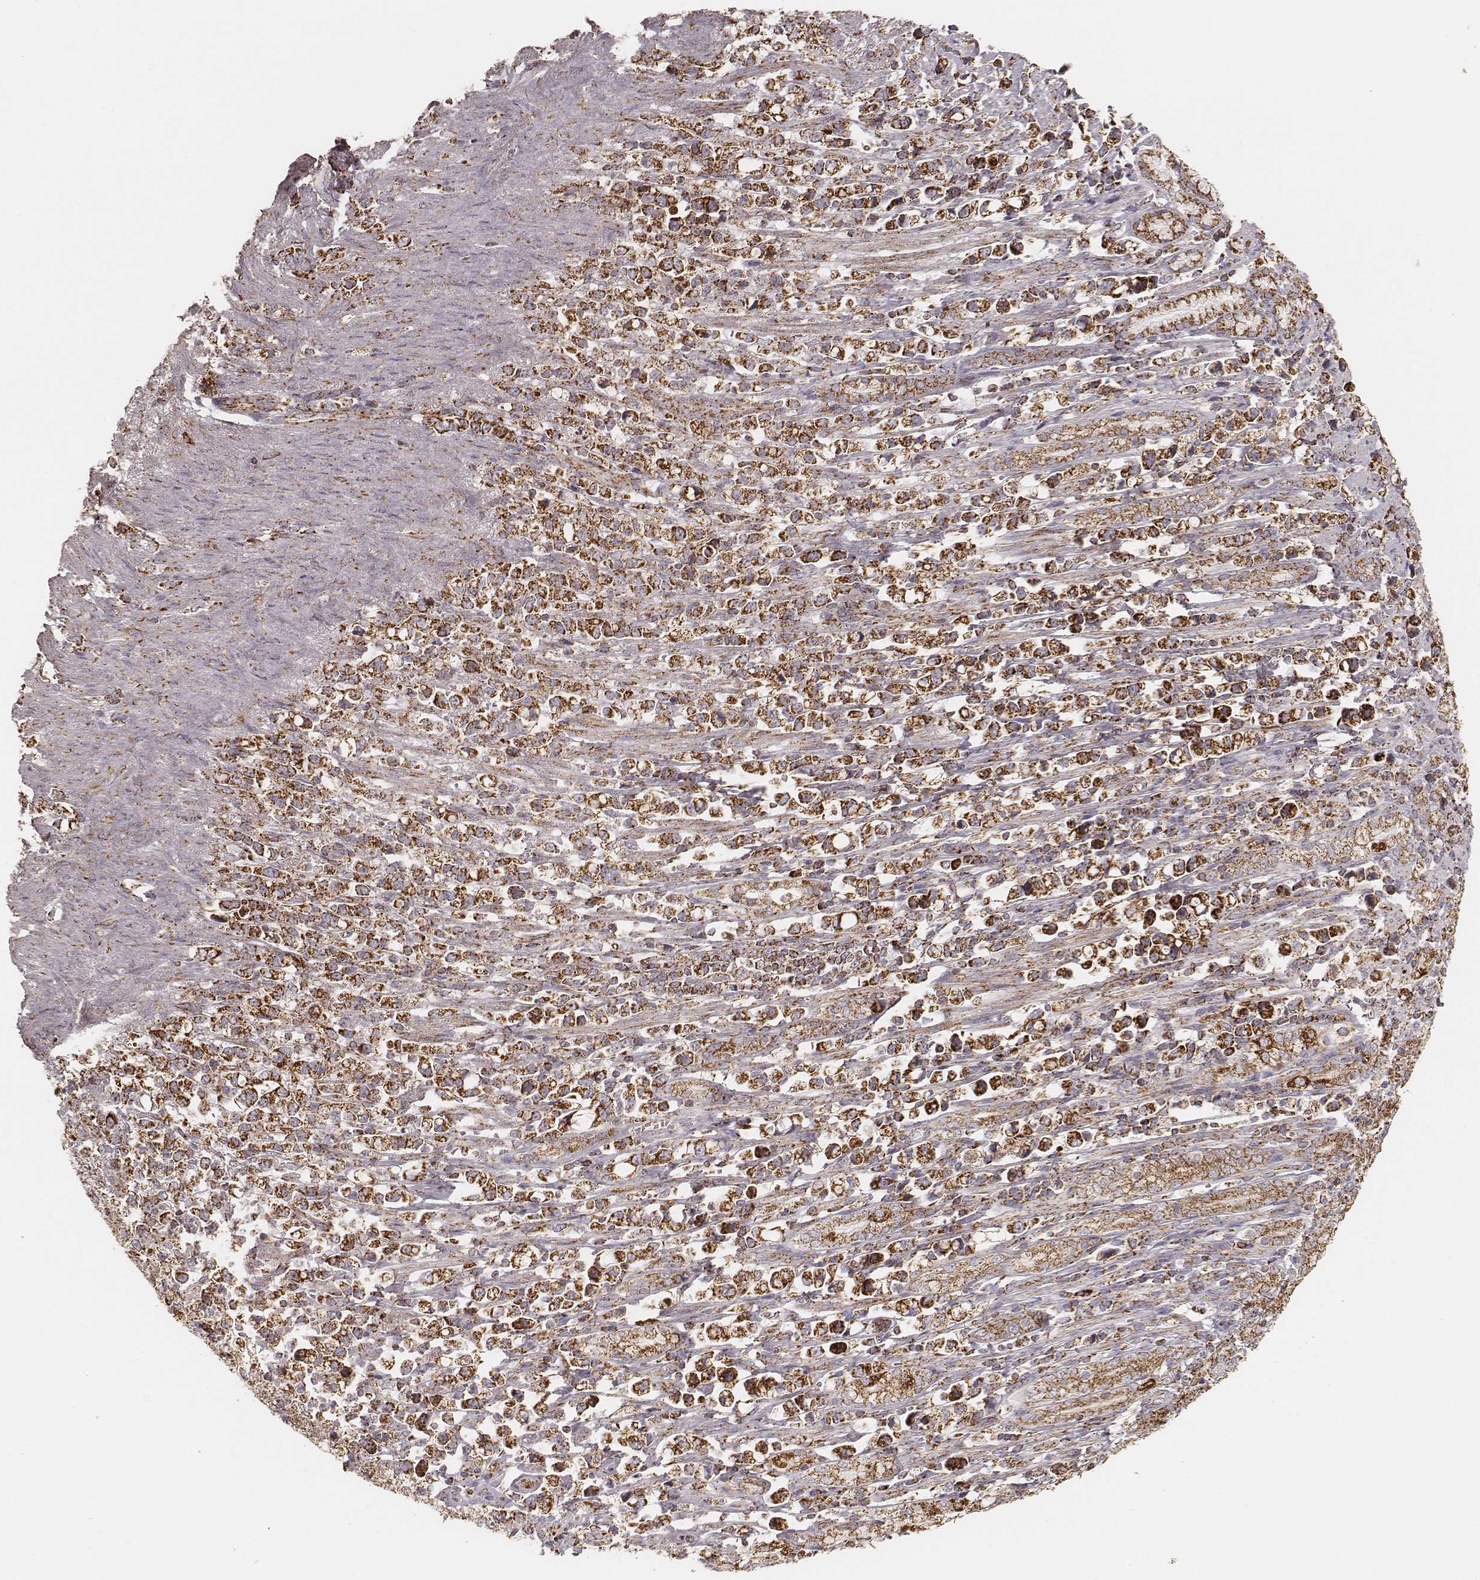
{"staining": {"intensity": "strong", "quantity": ">75%", "location": "cytoplasmic/membranous"}, "tissue": "stomach cancer", "cell_type": "Tumor cells", "image_type": "cancer", "snomed": [{"axis": "morphology", "description": "Adenocarcinoma, NOS"}, {"axis": "topography", "description": "Stomach"}], "caption": "Stomach adenocarcinoma stained with IHC demonstrates strong cytoplasmic/membranous positivity in about >75% of tumor cells.", "gene": "CS", "patient": {"sex": "male", "age": 63}}